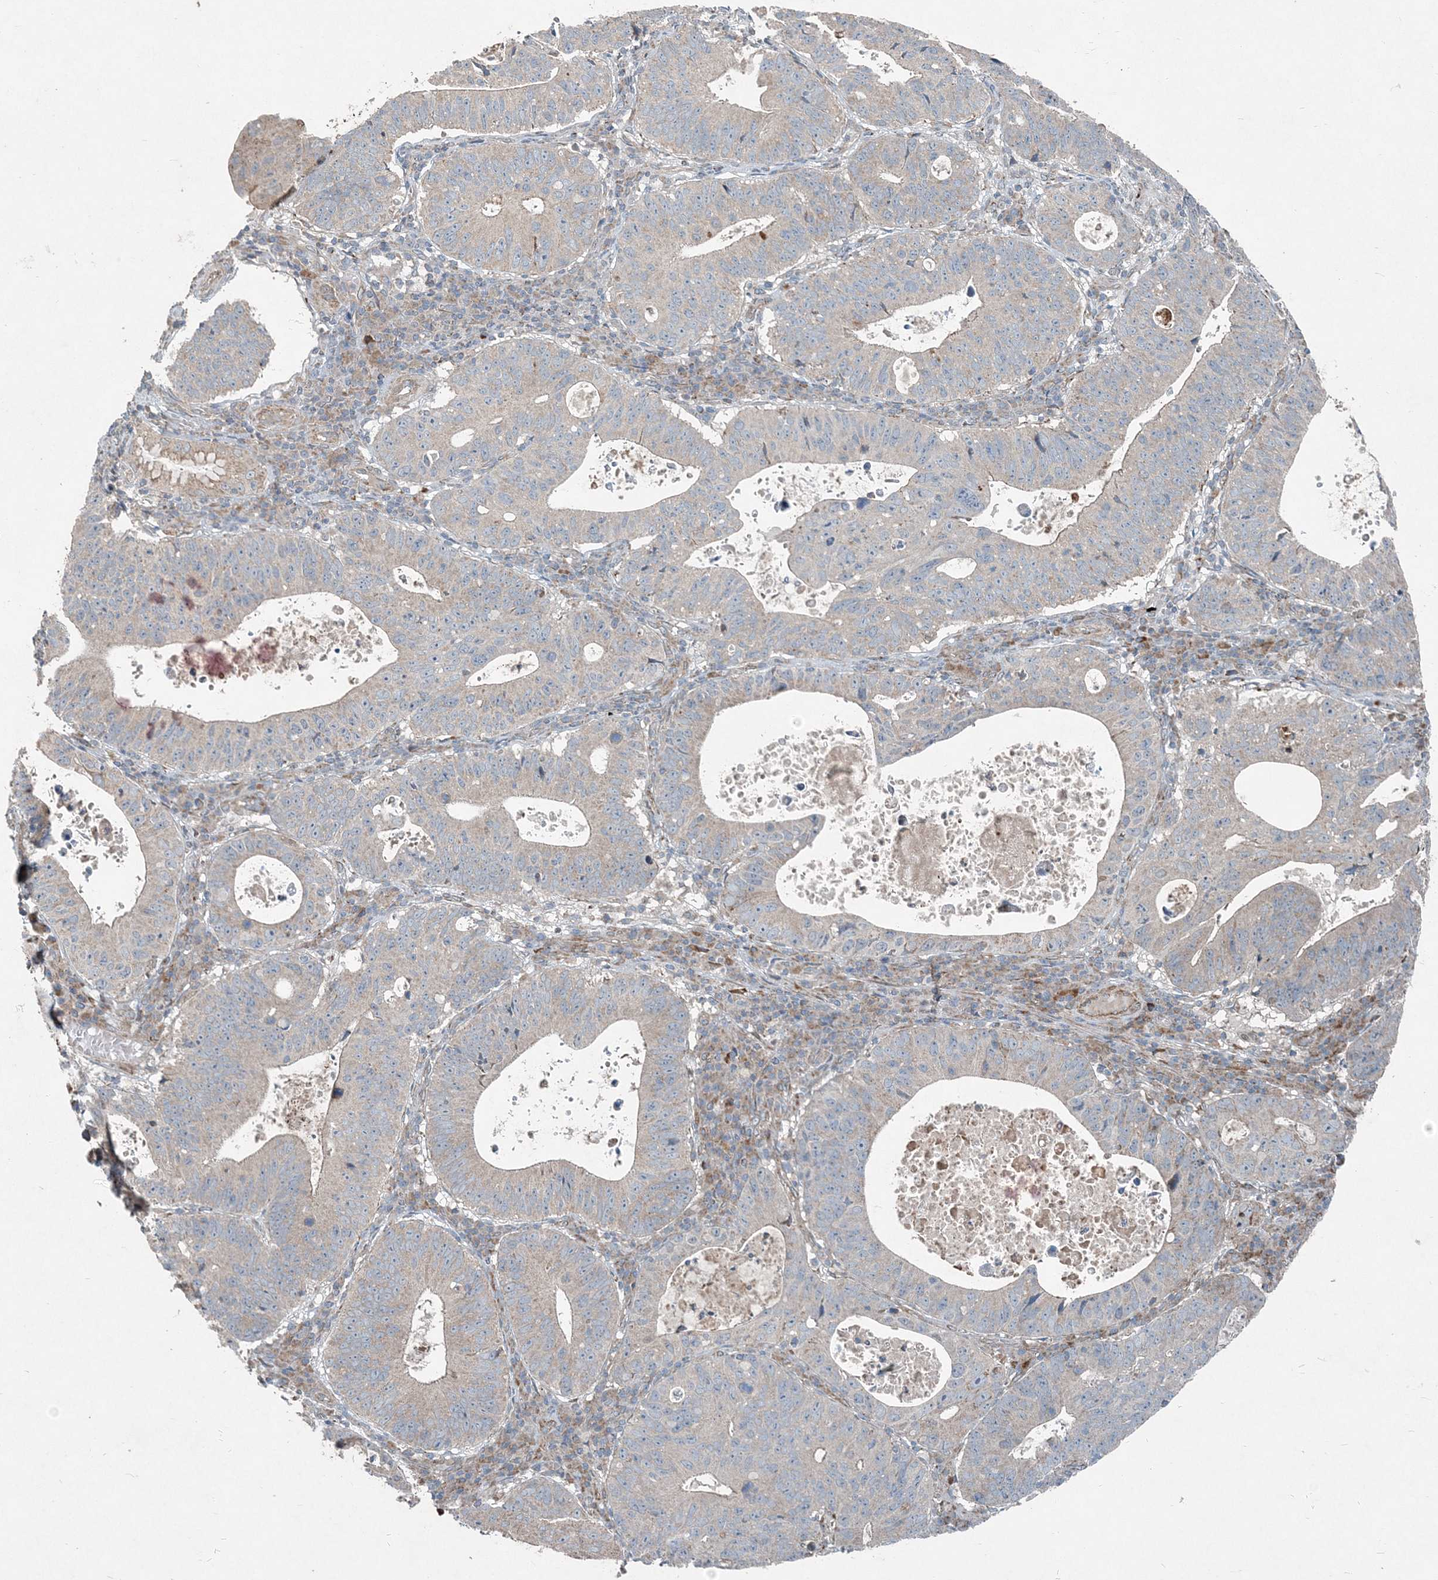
{"staining": {"intensity": "negative", "quantity": "none", "location": "none"}, "tissue": "stomach cancer", "cell_type": "Tumor cells", "image_type": "cancer", "snomed": [{"axis": "morphology", "description": "Adenocarcinoma, NOS"}, {"axis": "topography", "description": "Stomach"}], "caption": "IHC of human stomach cancer (adenocarcinoma) exhibits no staining in tumor cells.", "gene": "INTU", "patient": {"sex": "male", "age": 59}}